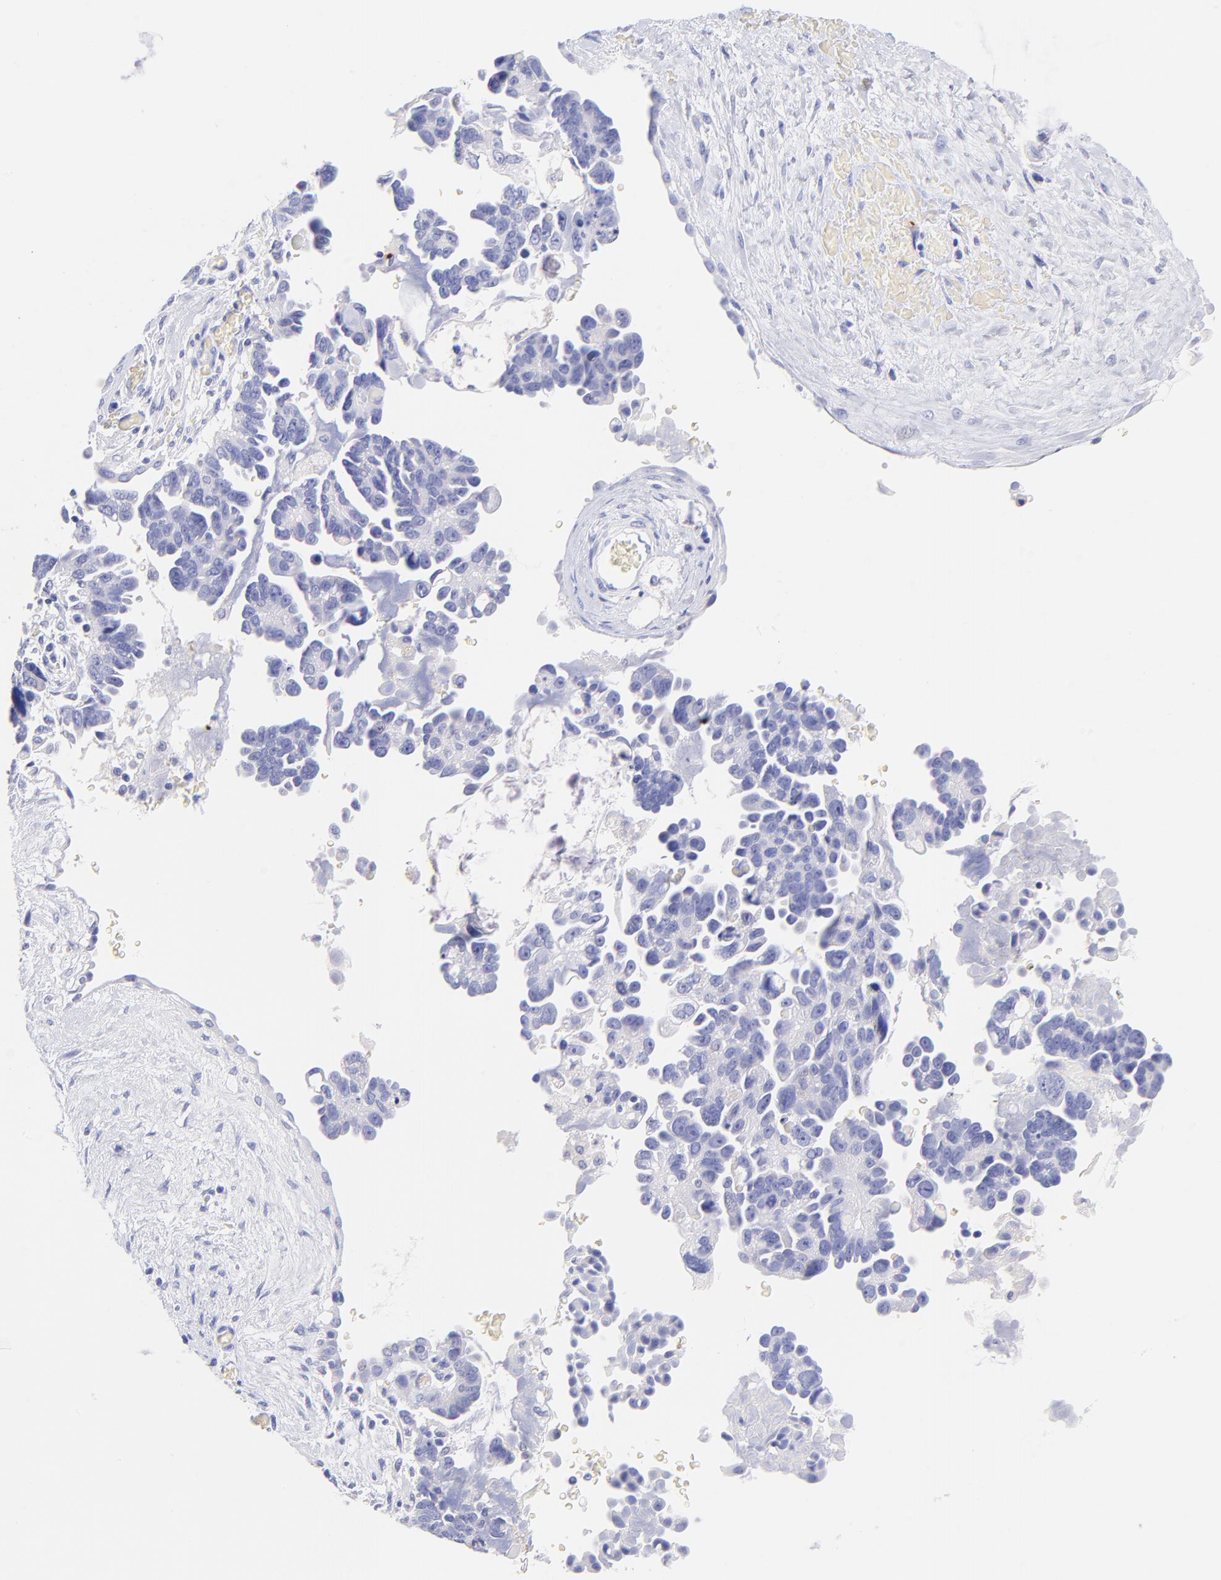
{"staining": {"intensity": "negative", "quantity": "none", "location": "none"}, "tissue": "ovarian cancer", "cell_type": "Tumor cells", "image_type": "cancer", "snomed": [{"axis": "morphology", "description": "Cystadenocarcinoma, serous, NOS"}, {"axis": "topography", "description": "Ovary"}], "caption": "The micrograph displays no staining of tumor cells in ovarian cancer (serous cystadenocarcinoma).", "gene": "FRMPD3", "patient": {"sex": "female", "age": 63}}